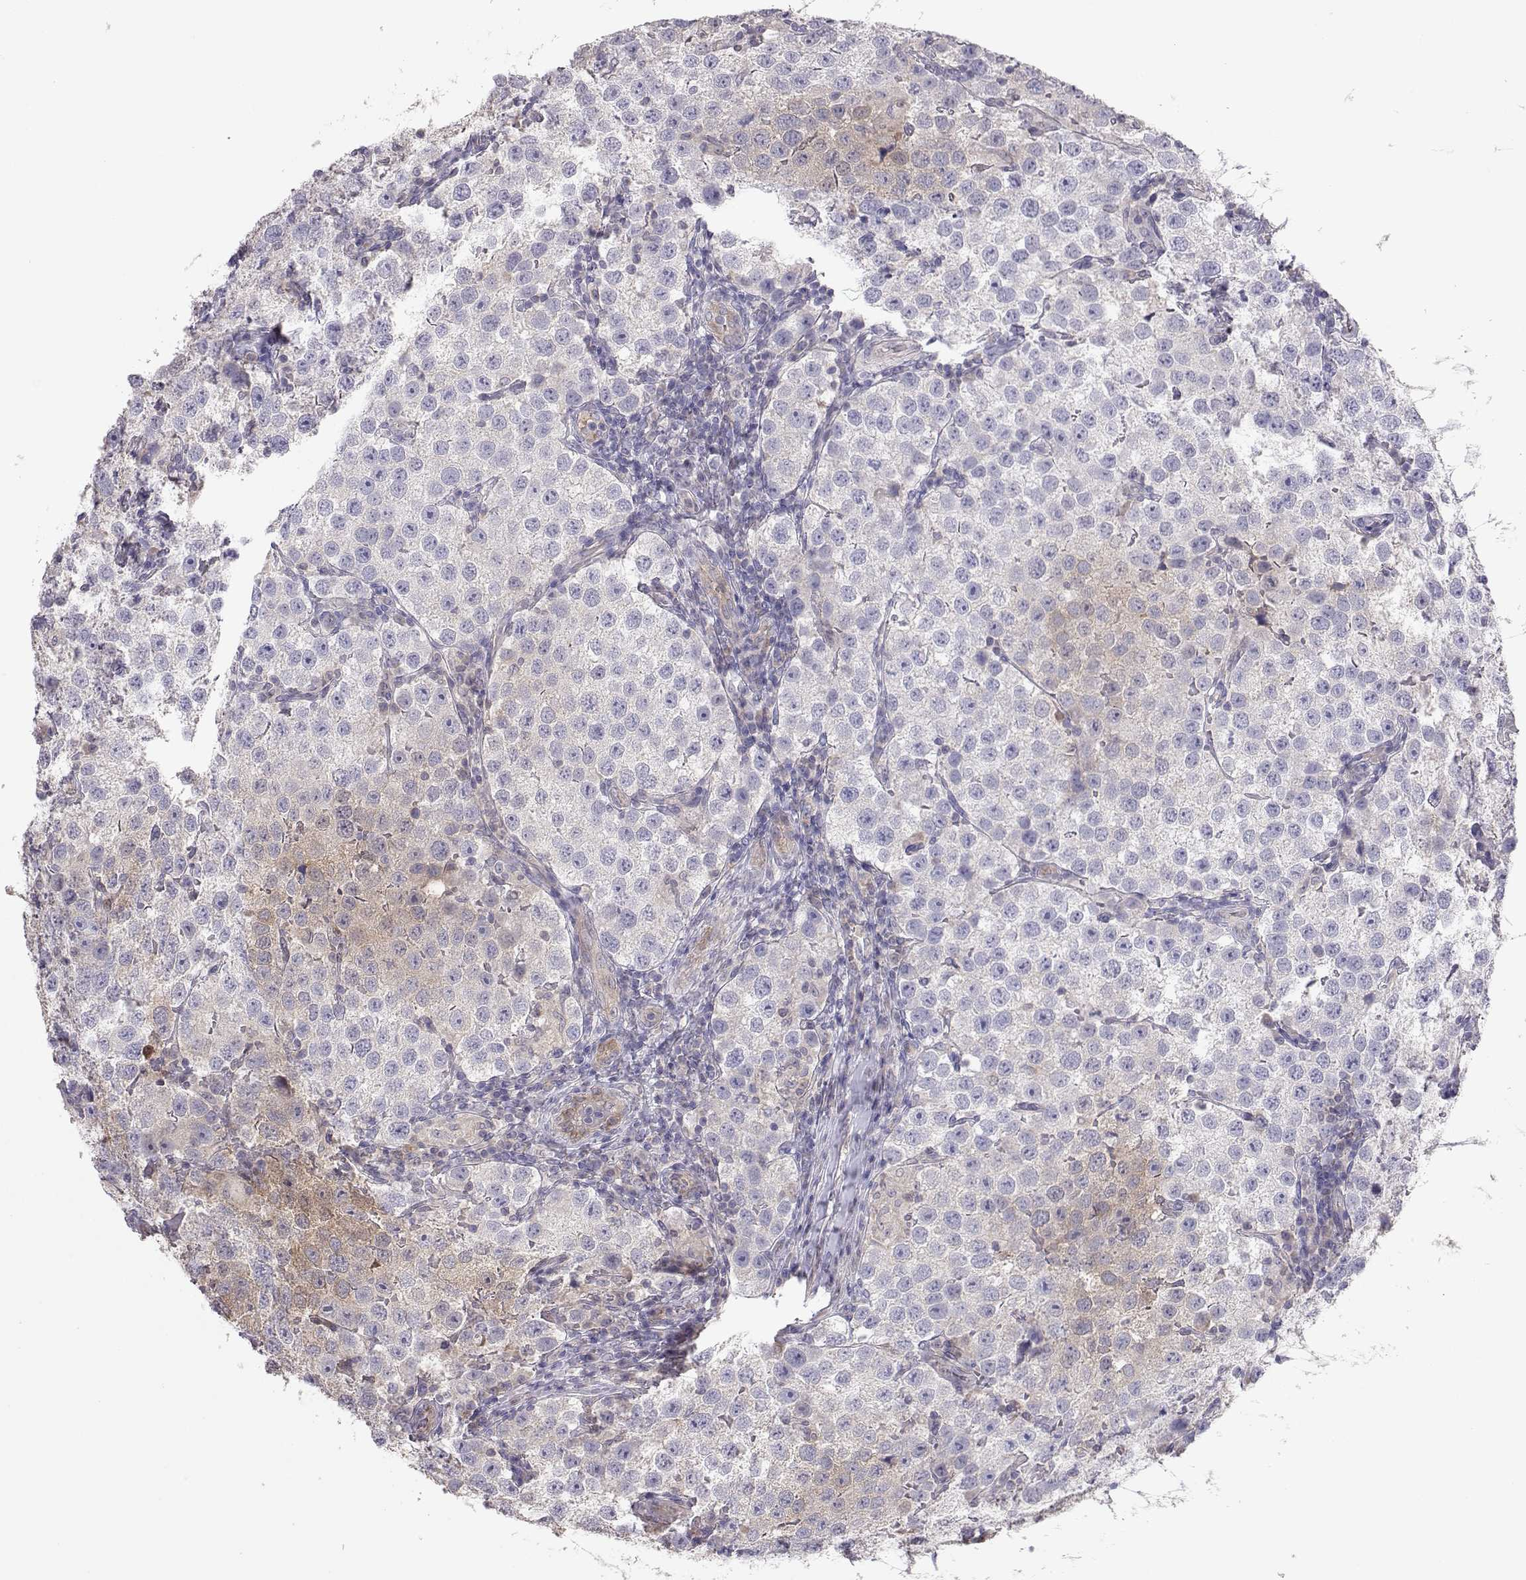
{"staining": {"intensity": "weak", "quantity": "<25%", "location": "cytoplasmic/membranous"}, "tissue": "testis cancer", "cell_type": "Tumor cells", "image_type": "cancer", "snomed": [{"axis": "morphology", "description": "Seminoma, NOS"}, {"axis": "topography", "description": "Testis"}], "caption": "Histopathology image shows no significant protein staining in tumor cells of testis cancer (seminoma). Nuclei are stained in blue.", "gene": "NCAM2", "patient": {"sex": "male", "age": 37}}